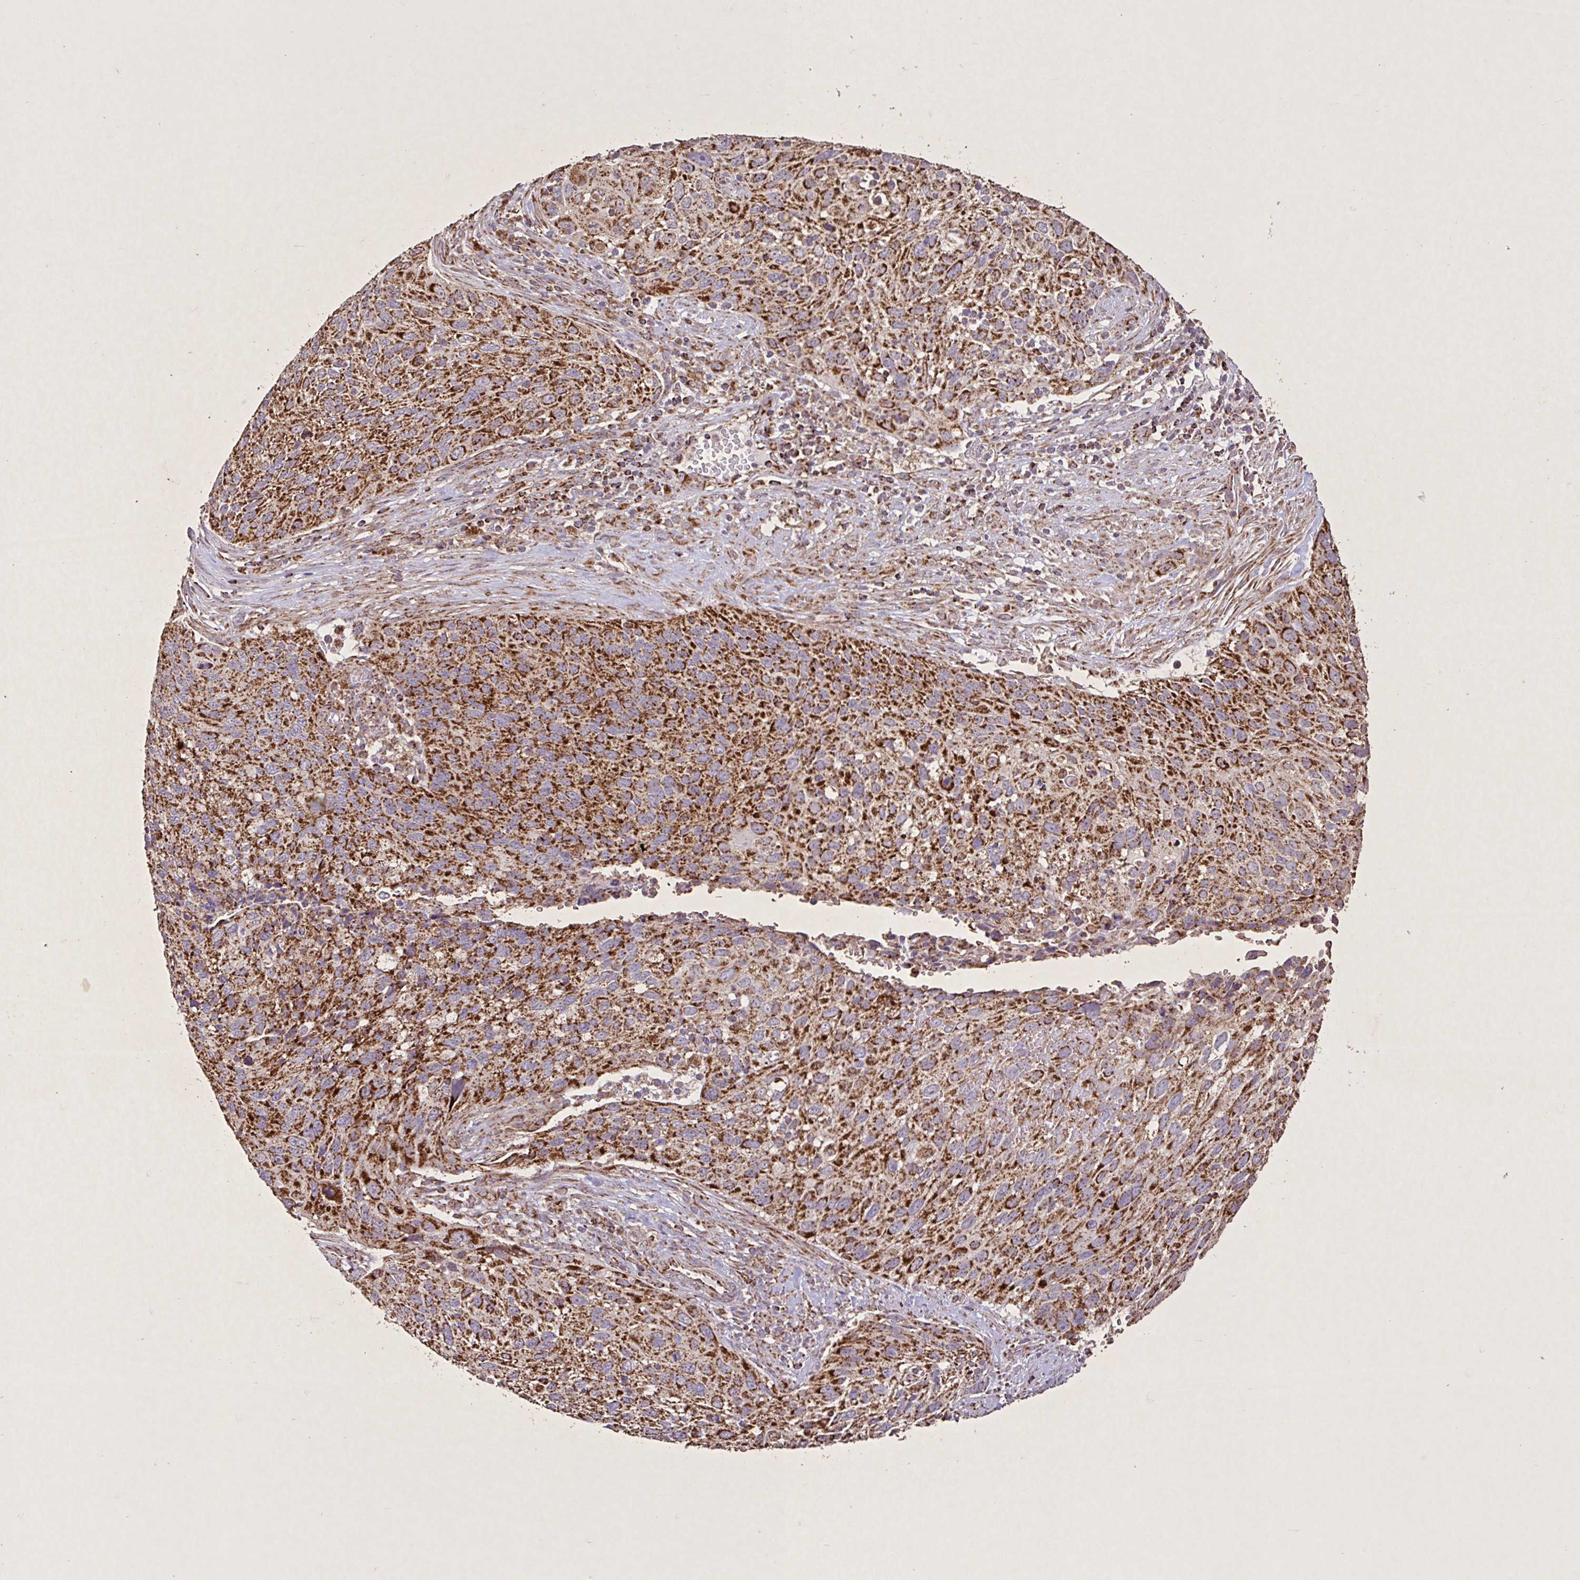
{"staining": {"intensity": "strong", "quantity": ">75%", "location": "cytoplasmic/membranous"}, "tissue": "cervical cancer", "cell_type": "Tumor cells", "image_type": "cancer", "snomed": [{"axis": "morphology", "description": "Squamous cell carcinoma, NOS"}, {"axis": "topography", "description": "Cervix"}], "caption": "DAB (3,3'-diaminobenzidine) immunohistochemical staining of cervical squamous cell carcinoma reveals strong cytoplasmic/membranous protein positivity in about >75% of tumor cells. The protein is shown in brown color, while the nuclei are stained blue.", "gene": "AGK", "patient": {"sex": "female", "age": 70}}